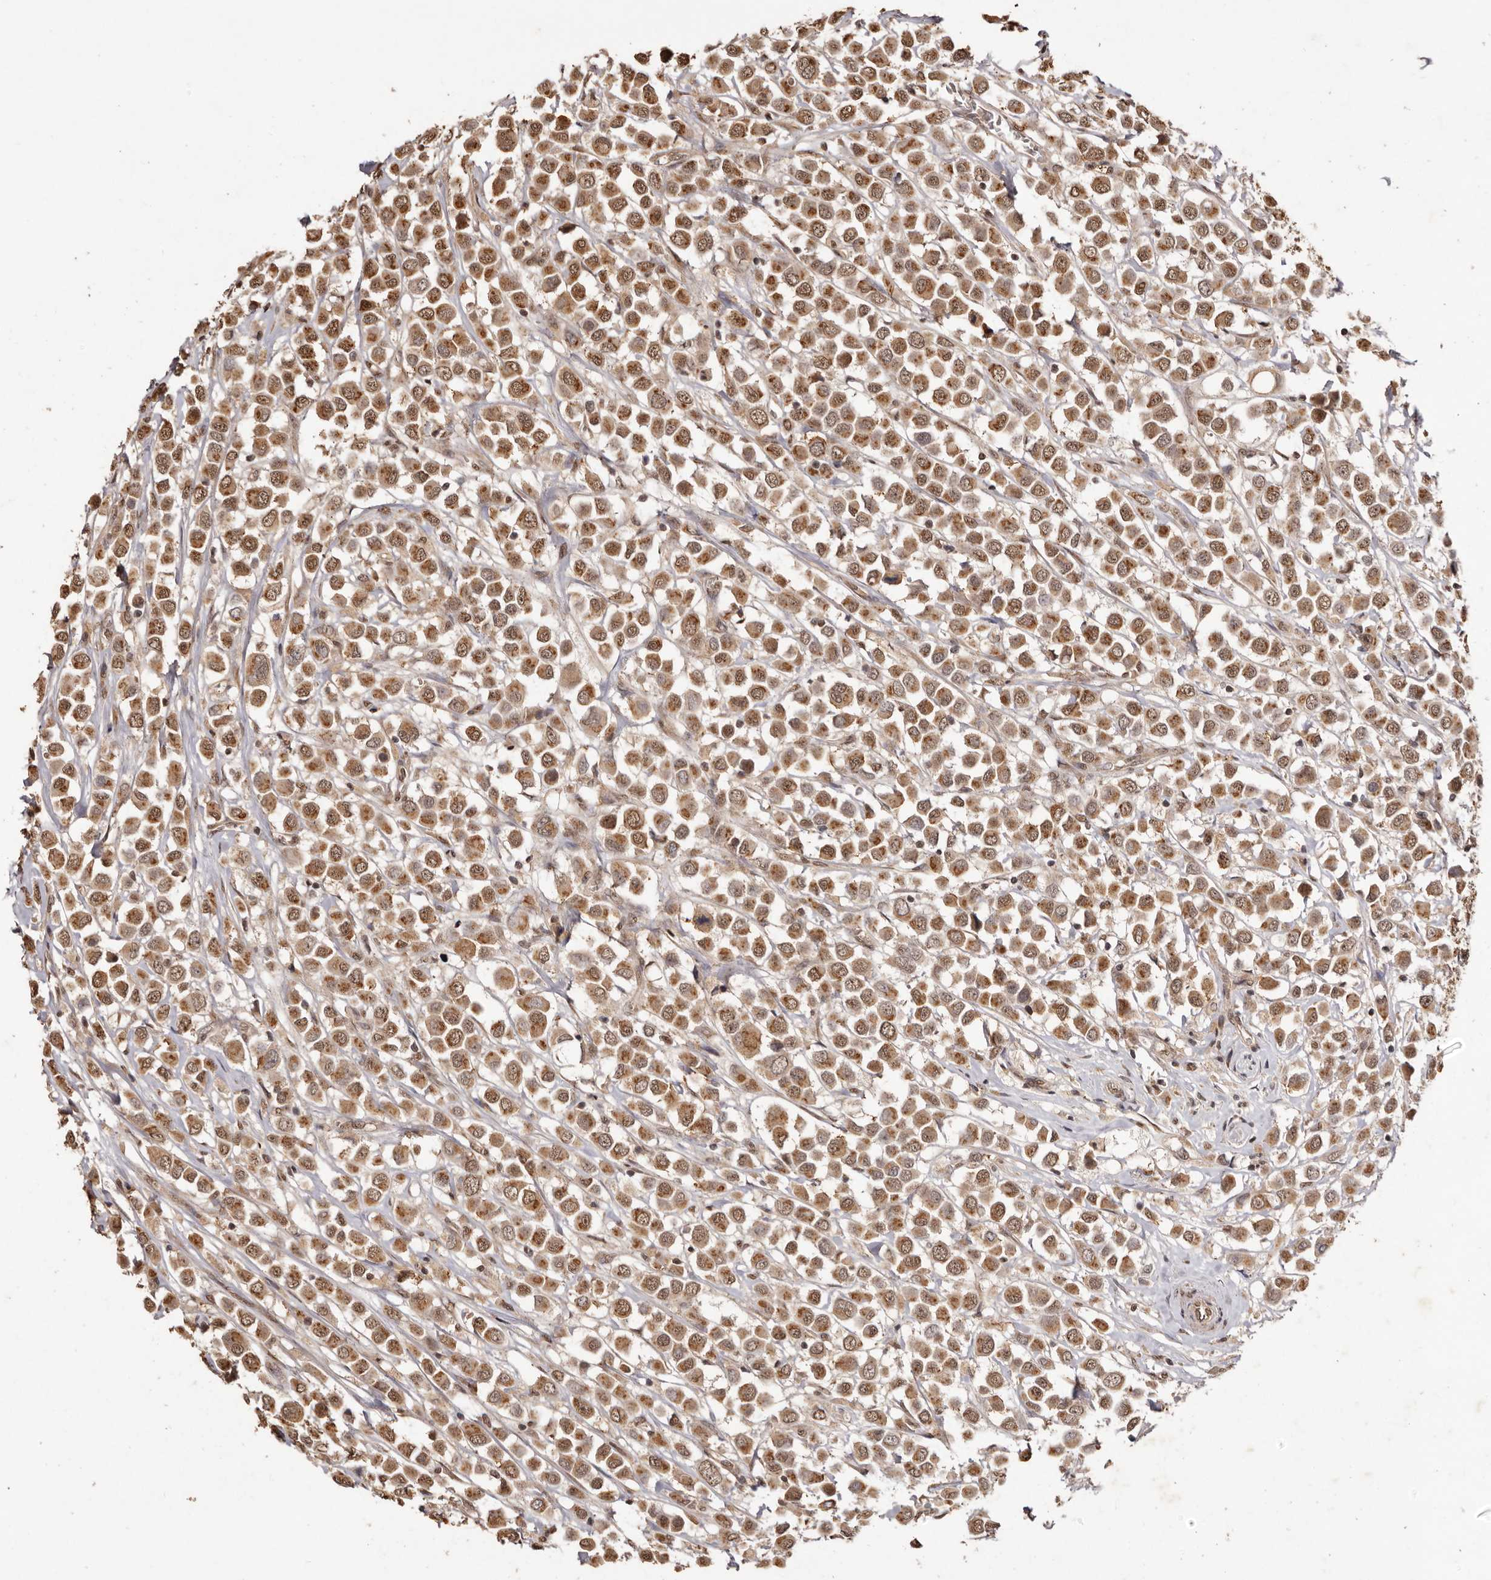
{"staining": {"intensity": "moderate", "quantity": ">75%", "location": "cytoplasmic/membranous,nuclear"}, "tissue": "breast cancer", "cell_type": "Tumor cells", "image_type": "cancer", "snomed": [{"axis": "morphology", "description": "Duct carcinoma"}, {"axis": "topography", "description": "Breast"}], "caption": "An image showing moderate cytoplasmic/membranous and nuclear positivity in about >75% of tumor cells in breast infiltrating ductal carcinoma, as visualized by brown immunohistochemical staining.", "gene": "NOTCH1", "patient": {"sex": "female", "age": 61}}